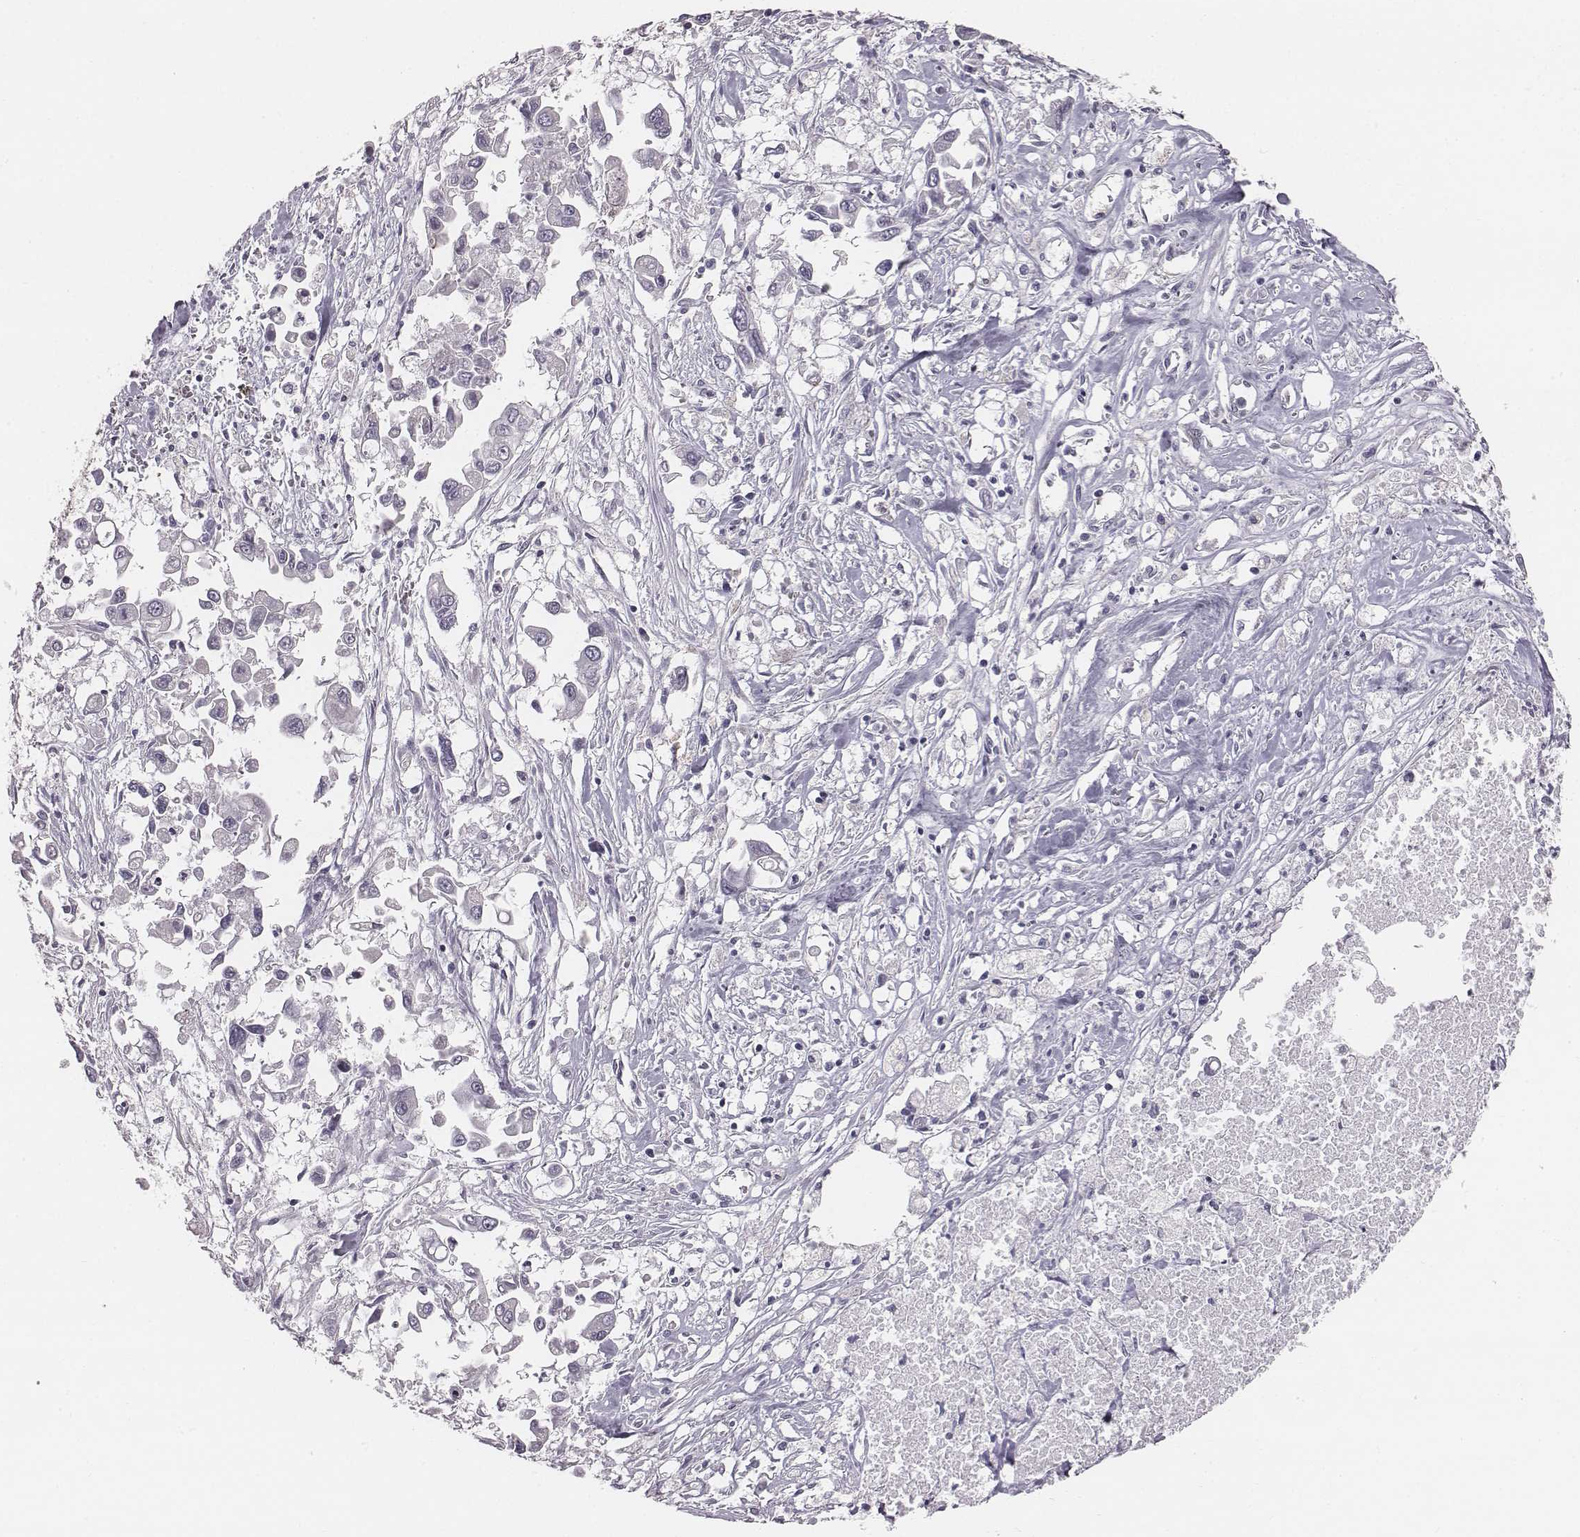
{"staining": {"intensity": "negative", "quantity": "none", "location": "none"}, "tissue": "pancreatic cancer", "cell_type": "Tumor cells", "image_type": "cancer", "snomed": [{"axis": "morphology", "description": "Adenocarcinoma, NOS"}, {"axis": "topography", "description": "Pancreas"}], "caption": "A micrograph of human adenocarcinoma (pancreatic) is negative for staining in tumor cells. (DAB (3,3'-diaminobenzidine) IHC, high magnification).", "gene": "PRKCZ", "patient": {"sex": "female", "age": 83}}